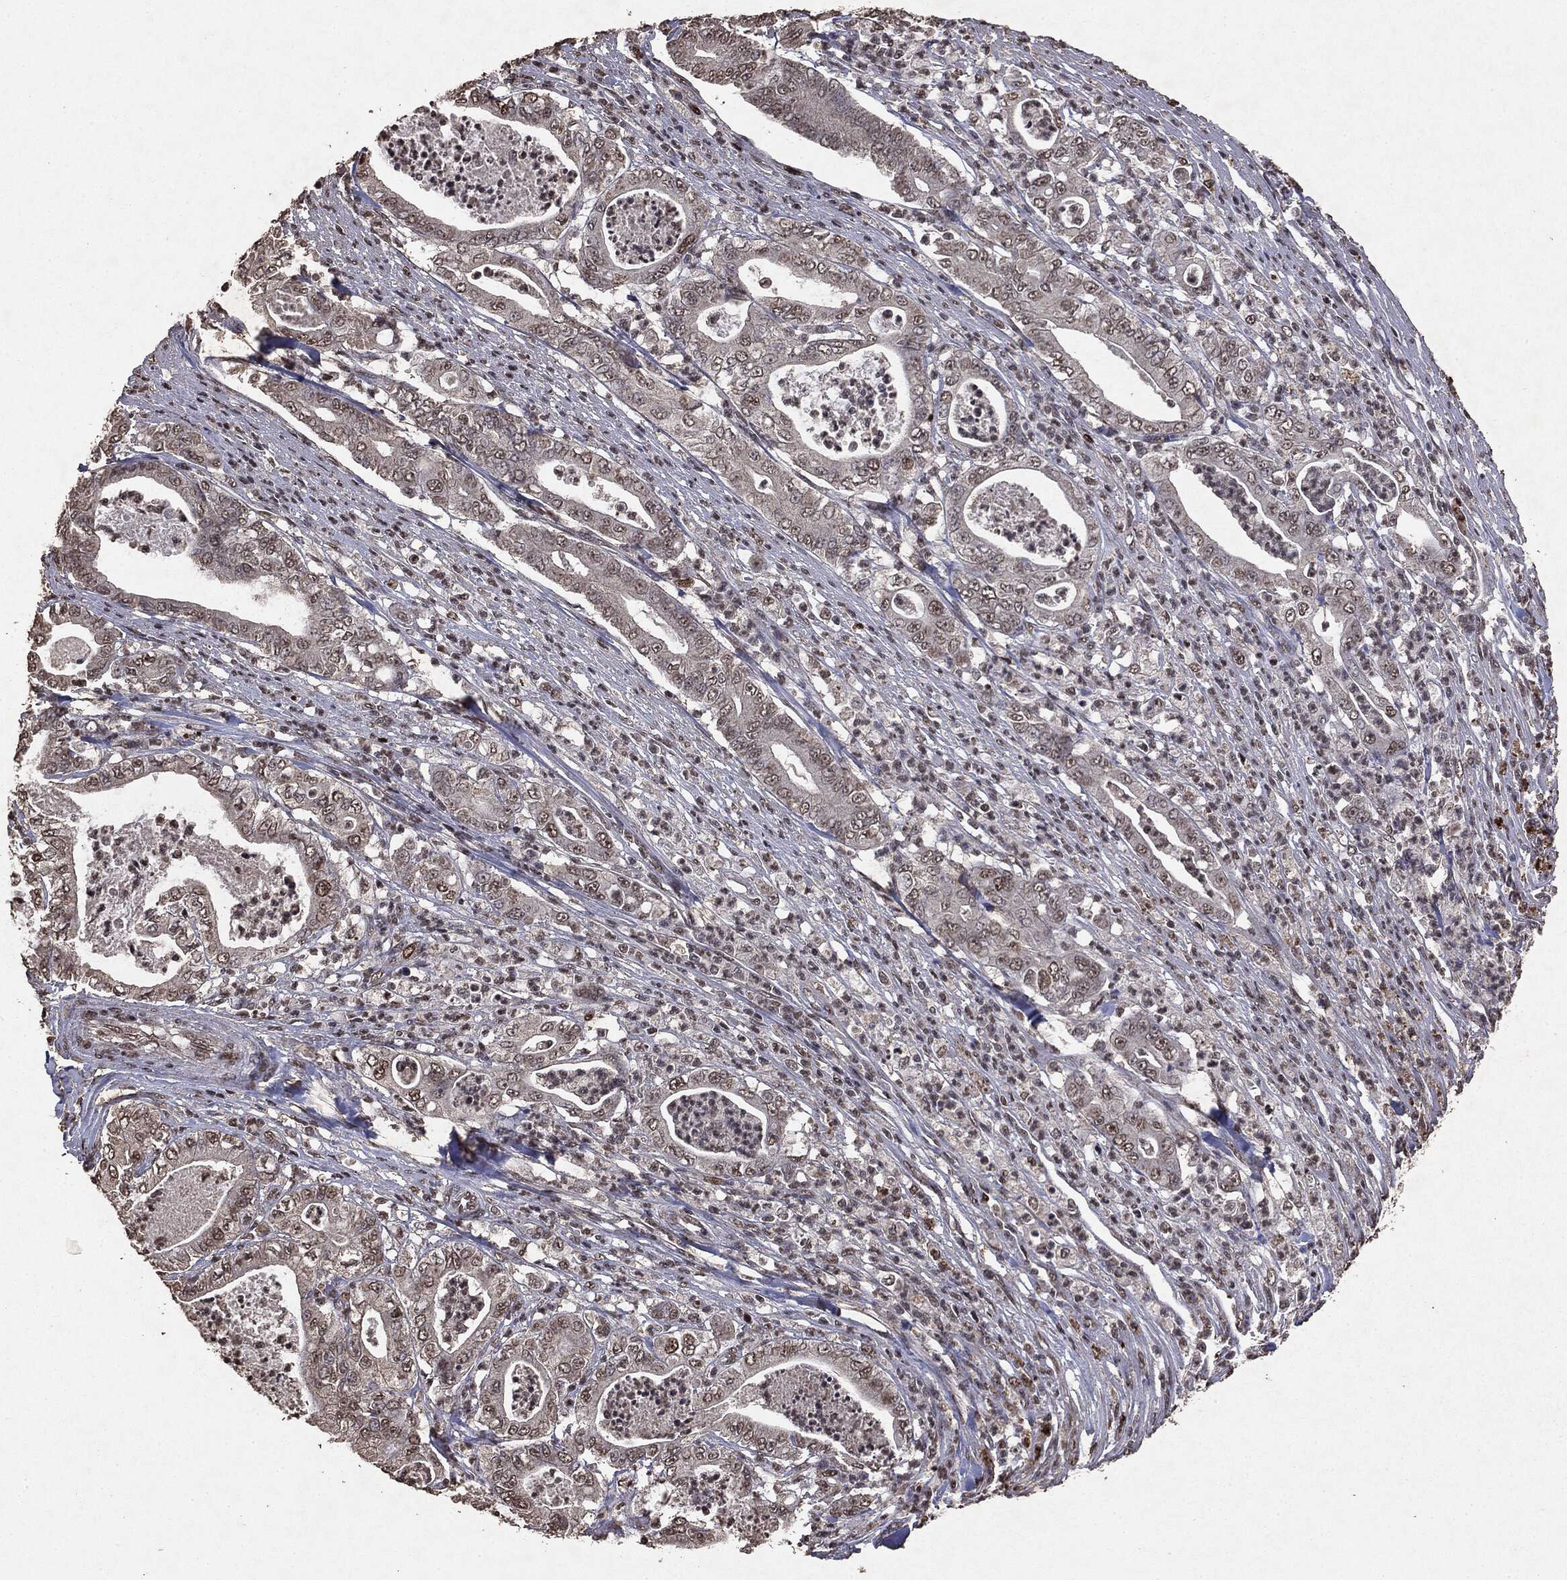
{"staining": {"intensity": "weak", "quantity": "<25%", "location": "nuclear"}, "tissue": "pancreatic cancer", "cell_type": "Tumor cells", "image_type": "cancer", "snomed": [{"axis": "morphology", "description": "Adenocarcinoma, NOS"}, {"axis": "topography", "description": "Pancreas"}], "caption": "A high-resolution image shows immunohistochemistry (IHC) staining of adenocarcinoma (pancreatic), which reveals no significant staining in tumor cells.", "gene": "RAD18", "patient": {"sex": "male", "age": 71}}